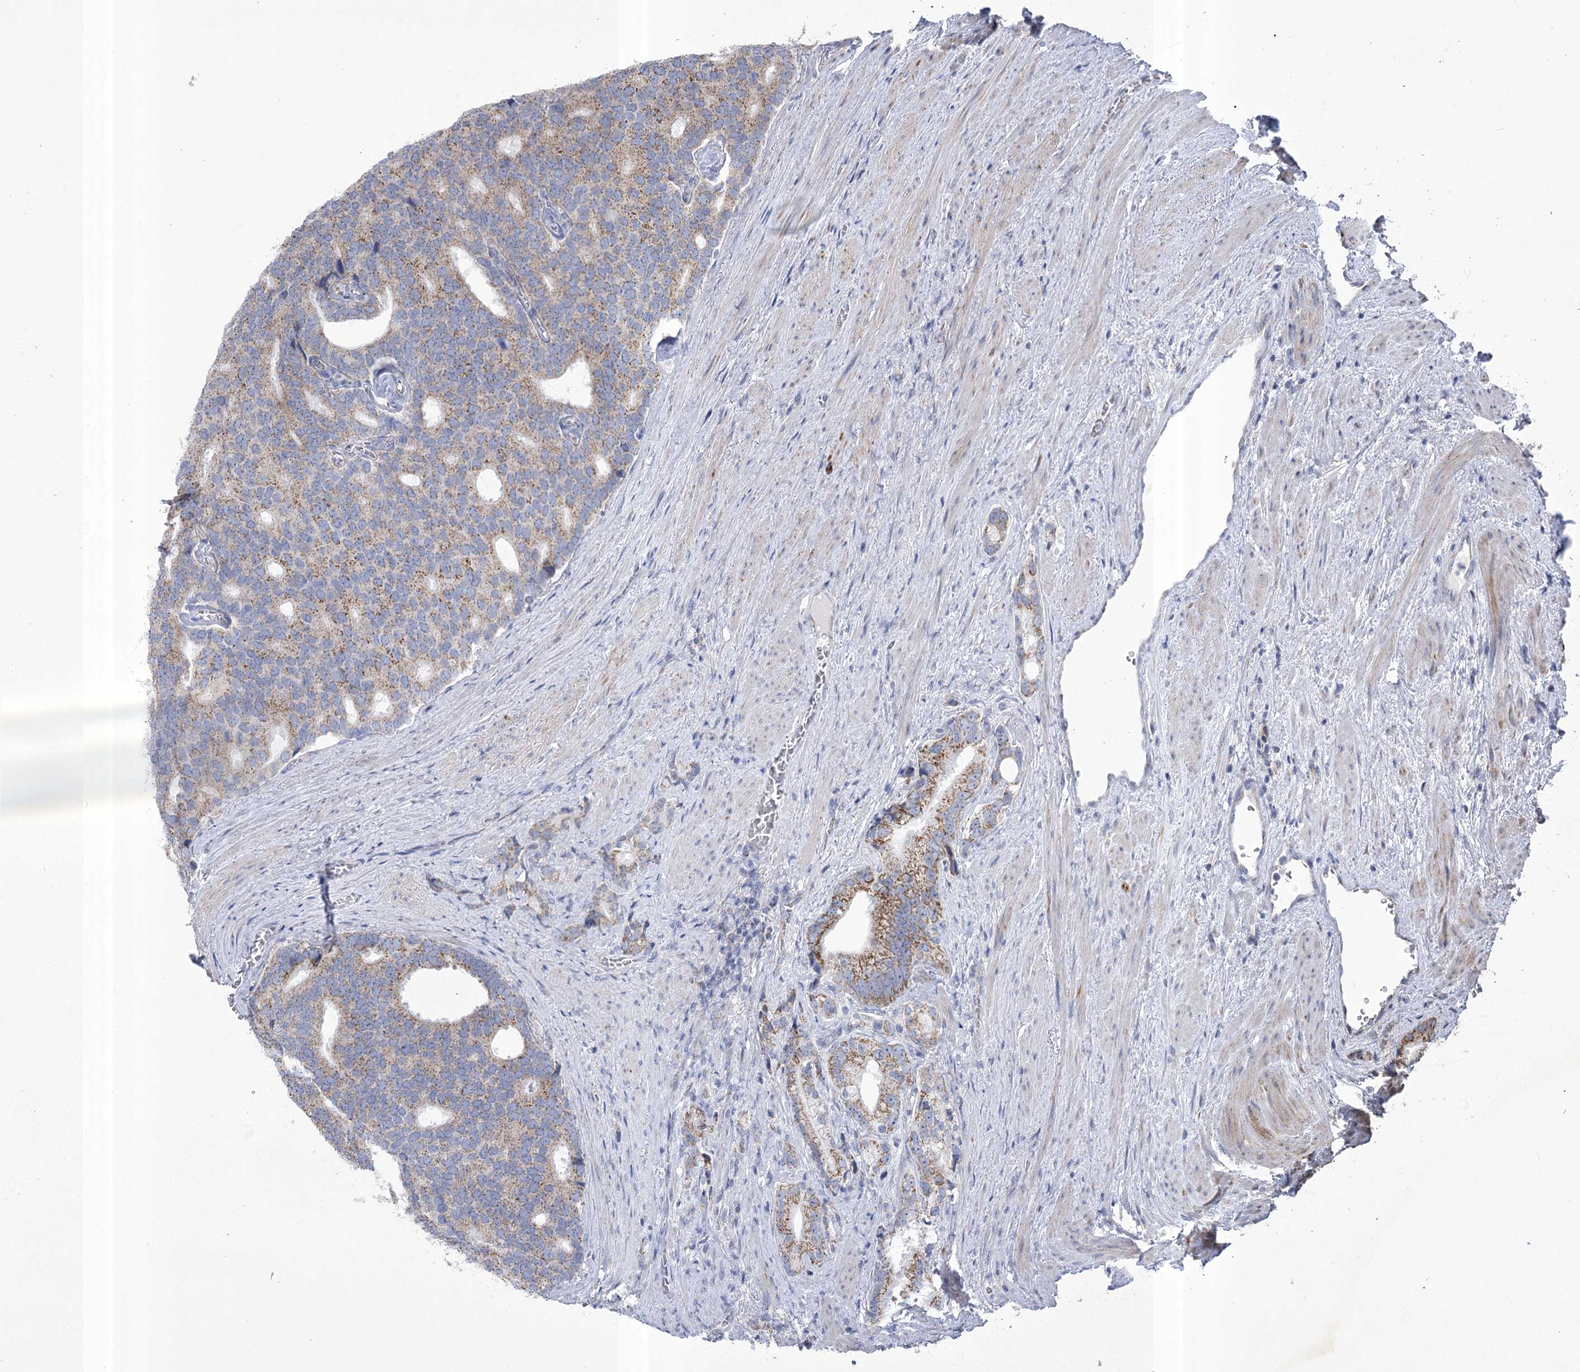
{"staining": {"intensity": "moderate", "quantity": "25%-75%", "location": "cytoplasmic/membranous"}, "tissue": "prostate cancer", "cell_type": "Tumor cells", "image_type": "cancer", "snomed": [{"axis": "morphology", "description": "Adenocarcinoma, Low grade"}, {"axis": "topography", "description": "Prostate"}], "caption": "Human prostate low-grade adenocarcinoma stained with a brown dye demonstrates moderate cytoplasmic/membranous positive expression in about 25%-75% of tumor cells.", "gene": "PDHB", "patient": {"sex": "male", "age": 71}}